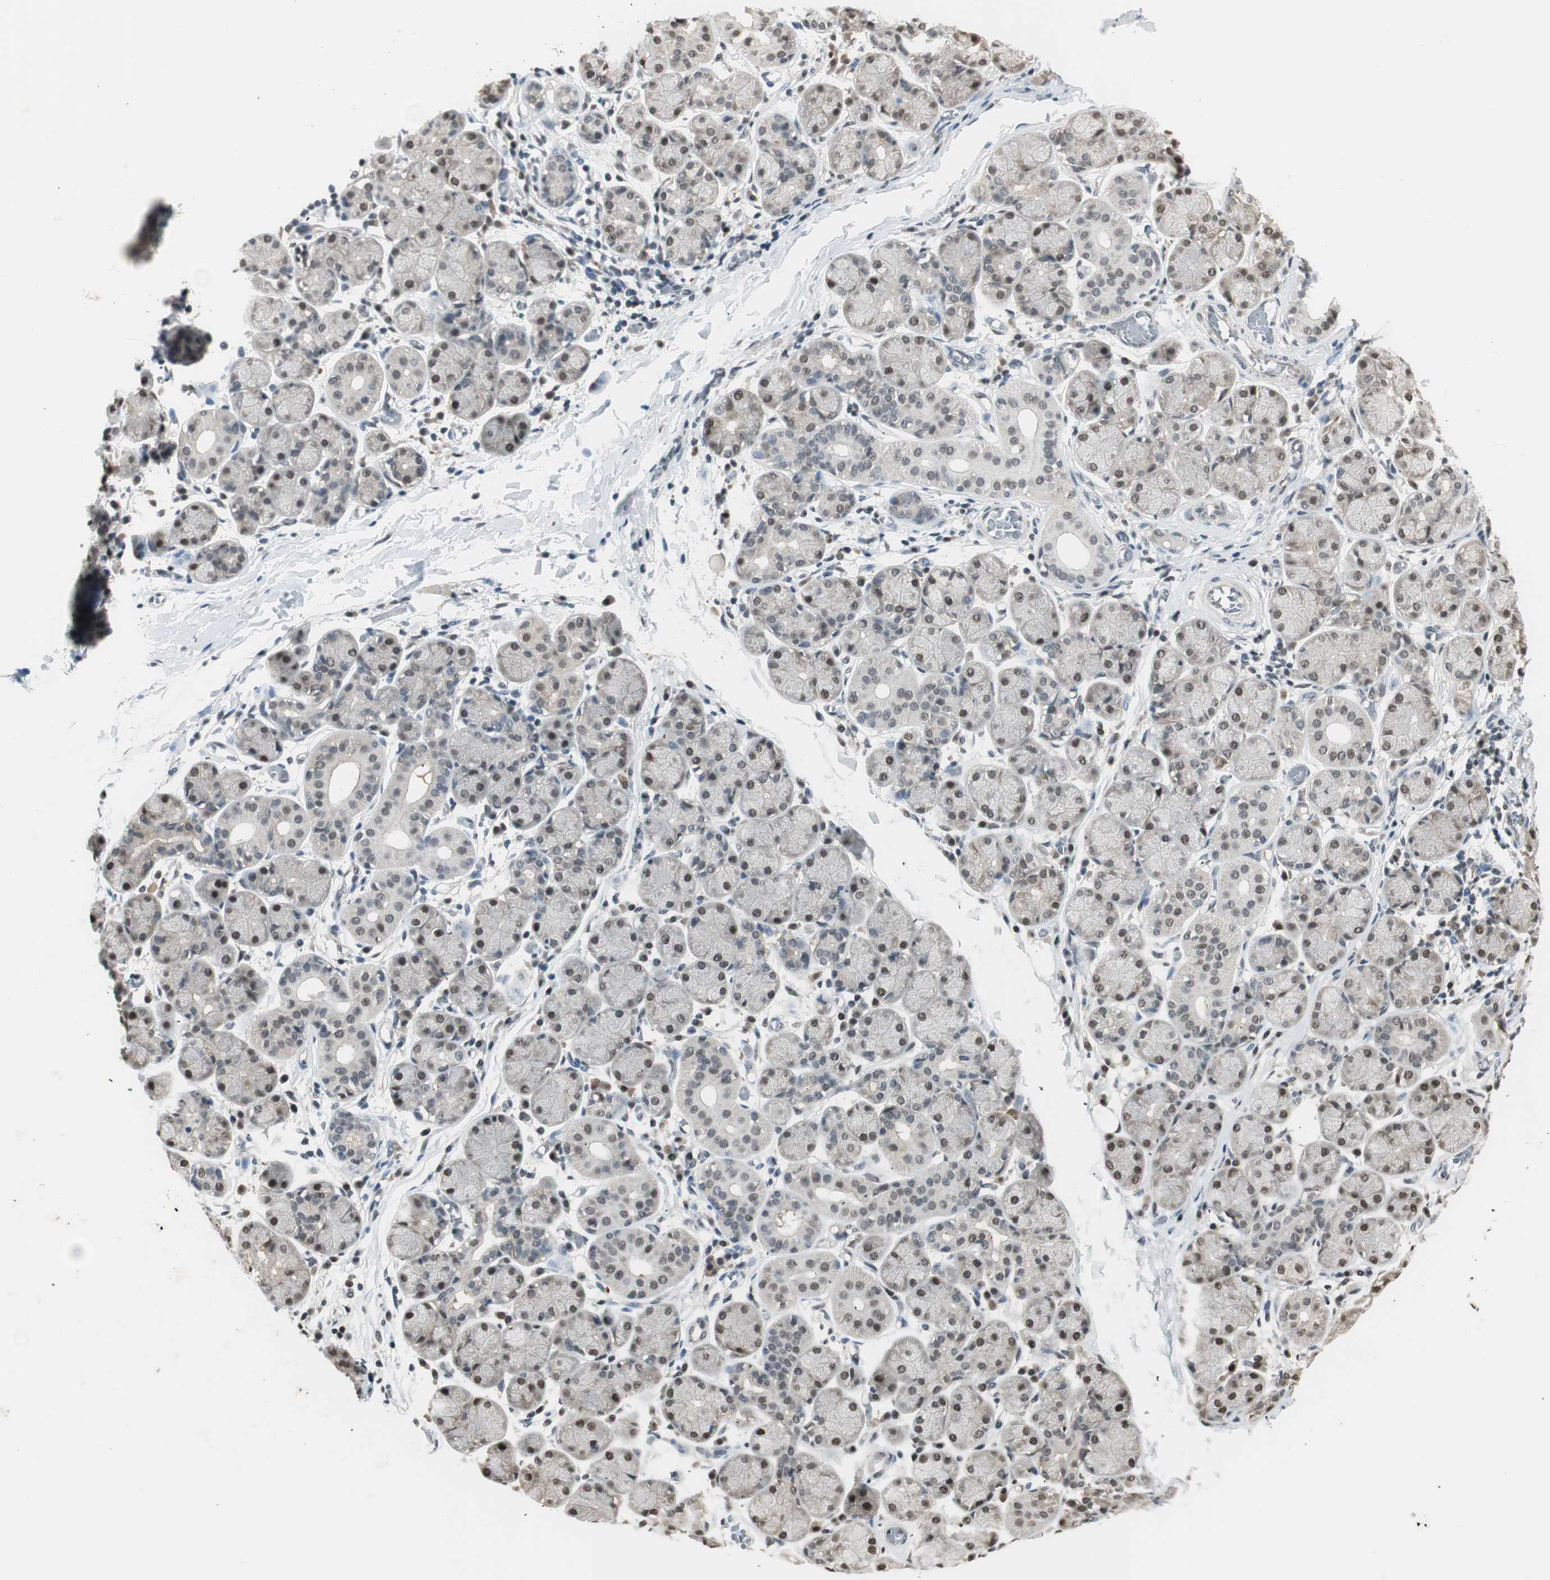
{"staining": {"intensity": "strong", "quantity": "25%-75%", "location": "nuclear"}, "tissue": "salivary gland", "cell_type": "Glandular cells", "image_type": "normal", "snomed": [{"axis": "morphology", "description": "Normal tissue, NOS"}, {"axis": "topography", "description": "Salivary gland"}], "caption": "IHC photomicrograph of unremarkable salivary gland: salivary gland stained using IHC exhibits high levels of strong protein expression localized specifically in the nuclear of glandular cells, appearing as a nuclear brown color.", "gene": "LONP2", "patient": {"sex": "female", "age": 24}}